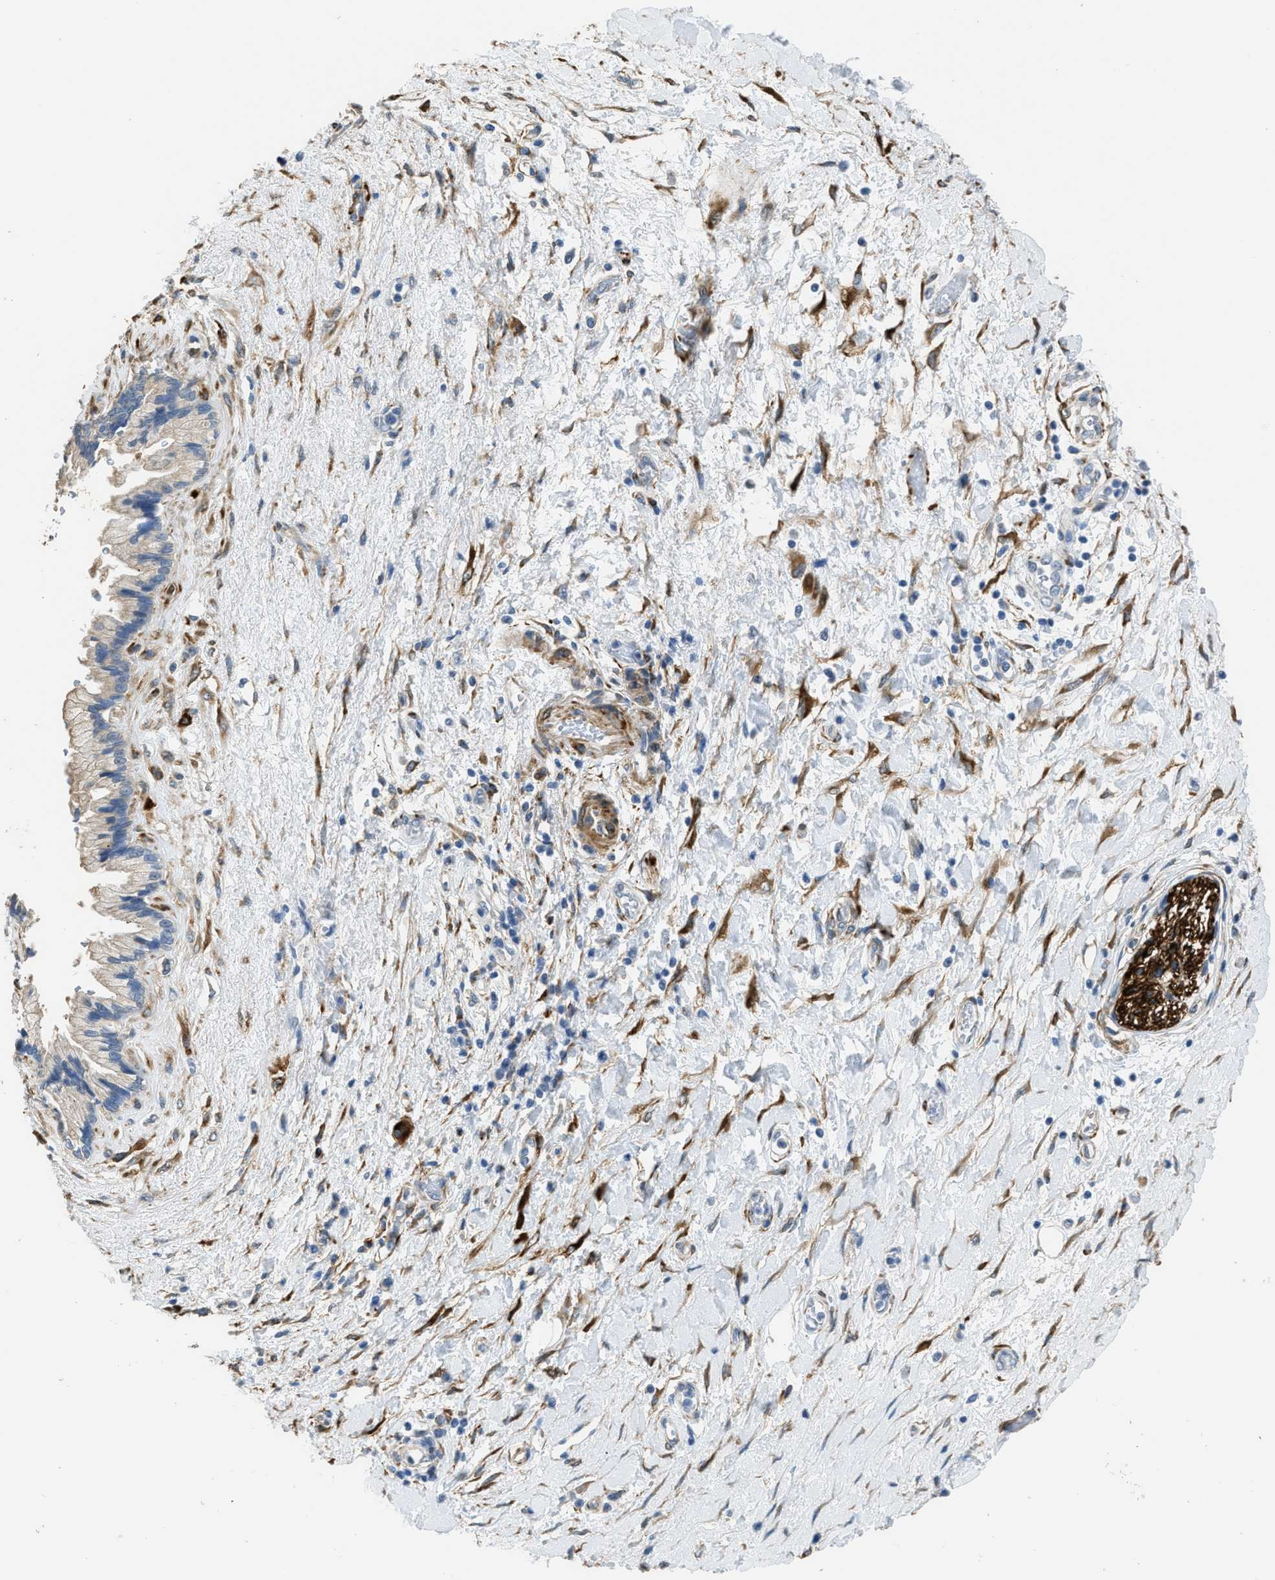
{"staining": {"intensity": "negative", "quantity": "none", "location": "none"}, "tissue": "pancreatic cancer", "cell_type": "Tumor cells", "image_type": "cancer", "snomed": [{"axis": "morphology", "description": "Adenocarcinoma, NOS"}, {"axis": "topography", "description": "Pancreas"}], "caption": "IHC micrograph of neoplastic tissue: pancreatic adenocarcinoma stained with DAB demonstrates no significant protein positivity in tumor cells.", "gene": "ZSWIM5", "patient": {"sex": "female", "age": 60}}